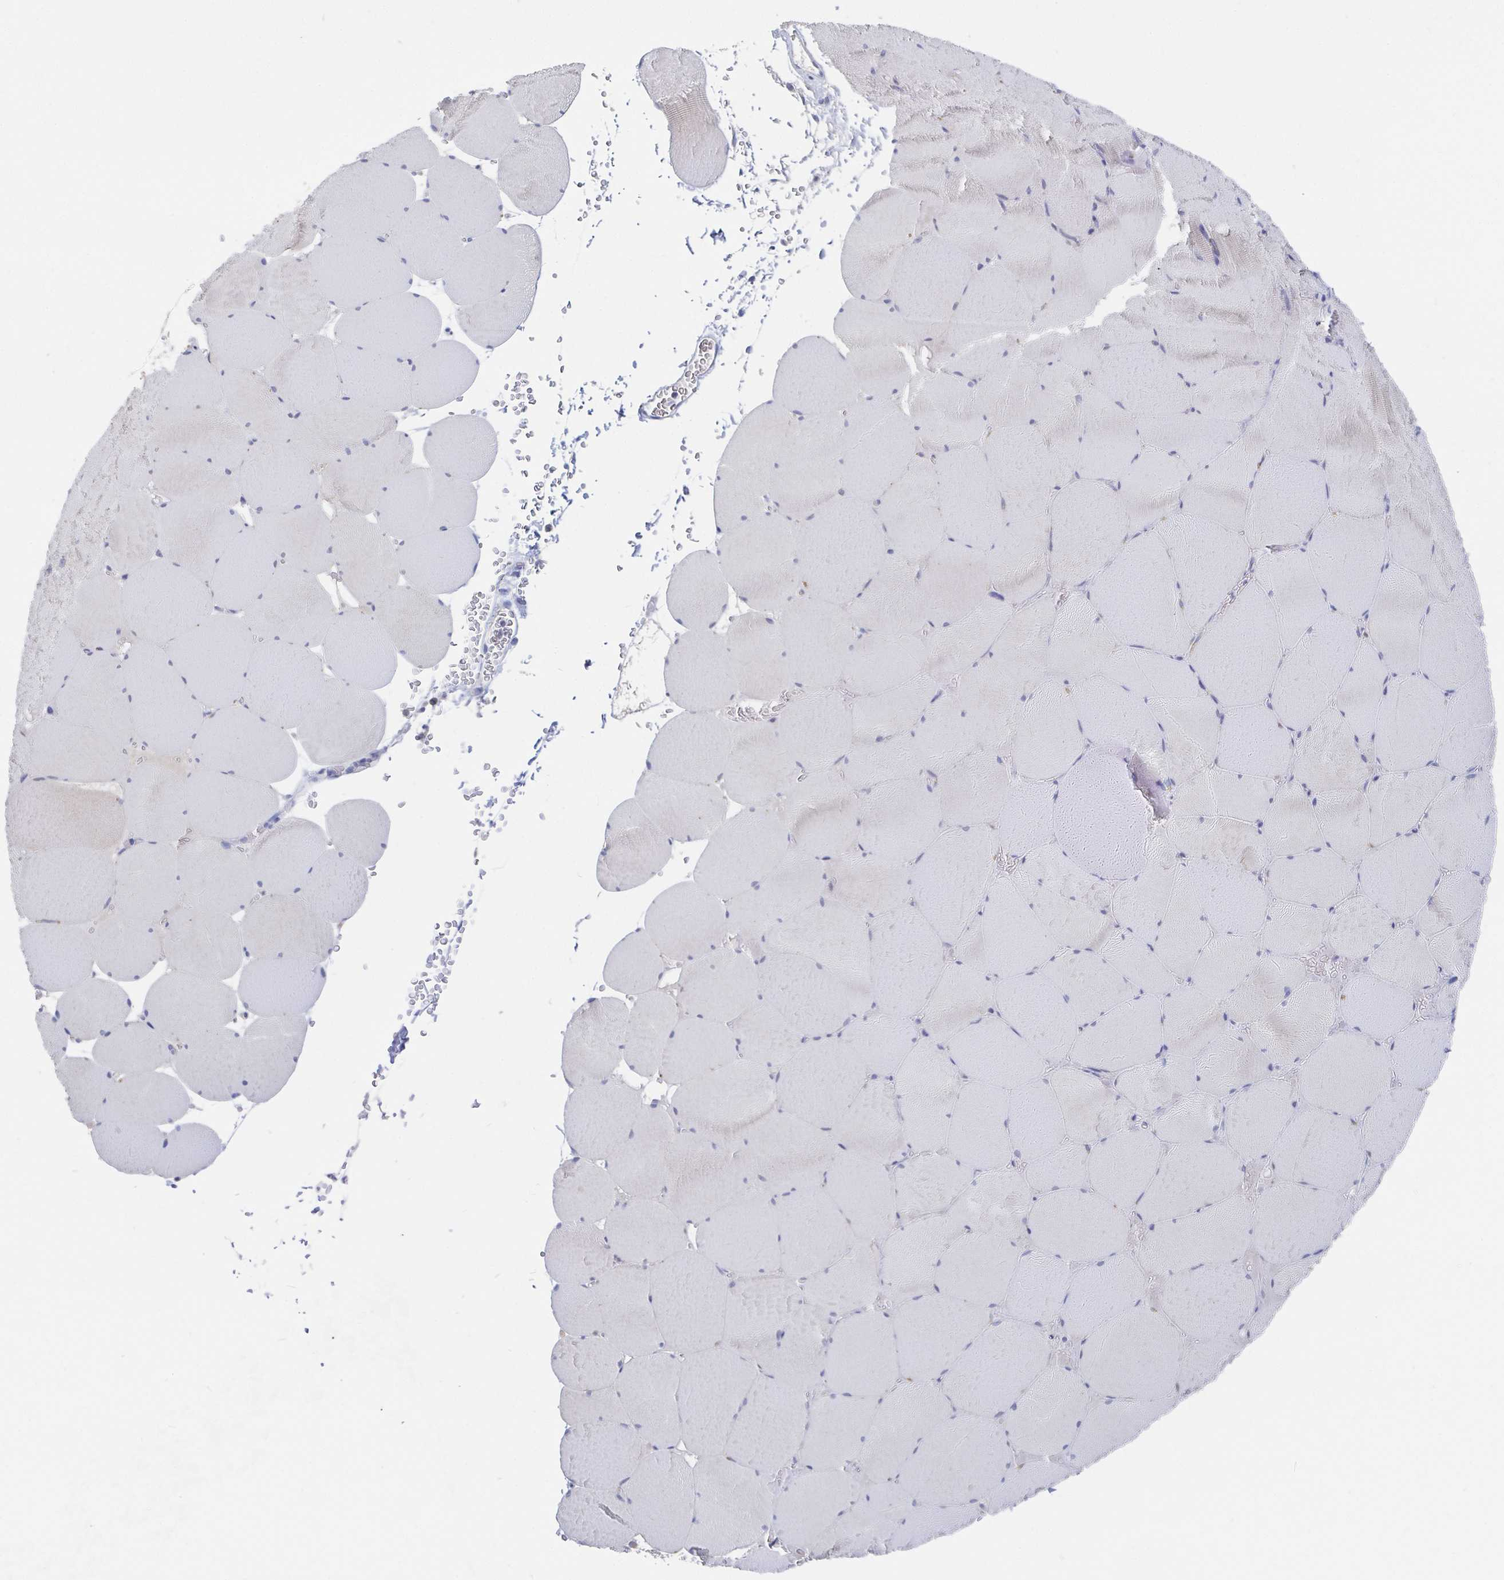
{"staining": {"intensity": "negative", "quantity": "none", "location": "none"}, "tissue": "skeletal muscle", "cell_type": "Myocytes", "image_type": "normal", "snomed": [{"axis": "morphology", "description": "Normal tissue, NOS"}, {"axis": "topography", "description": "Skeletal muscle"}, {"axis": "topography", "description": "Head-Neck"}], "caption": "DAB immunohistochemical staining of normal human skeletal muscle demonstrates no significant positivity in myocytes. The staining was performed using DAB to visualize the protein expression in brown, while the nuclei were stained in blue with hematoxylin (Magnification: 20x).", "gene": "ZNF100", "patient": {"sex": "male", "age": 66}}